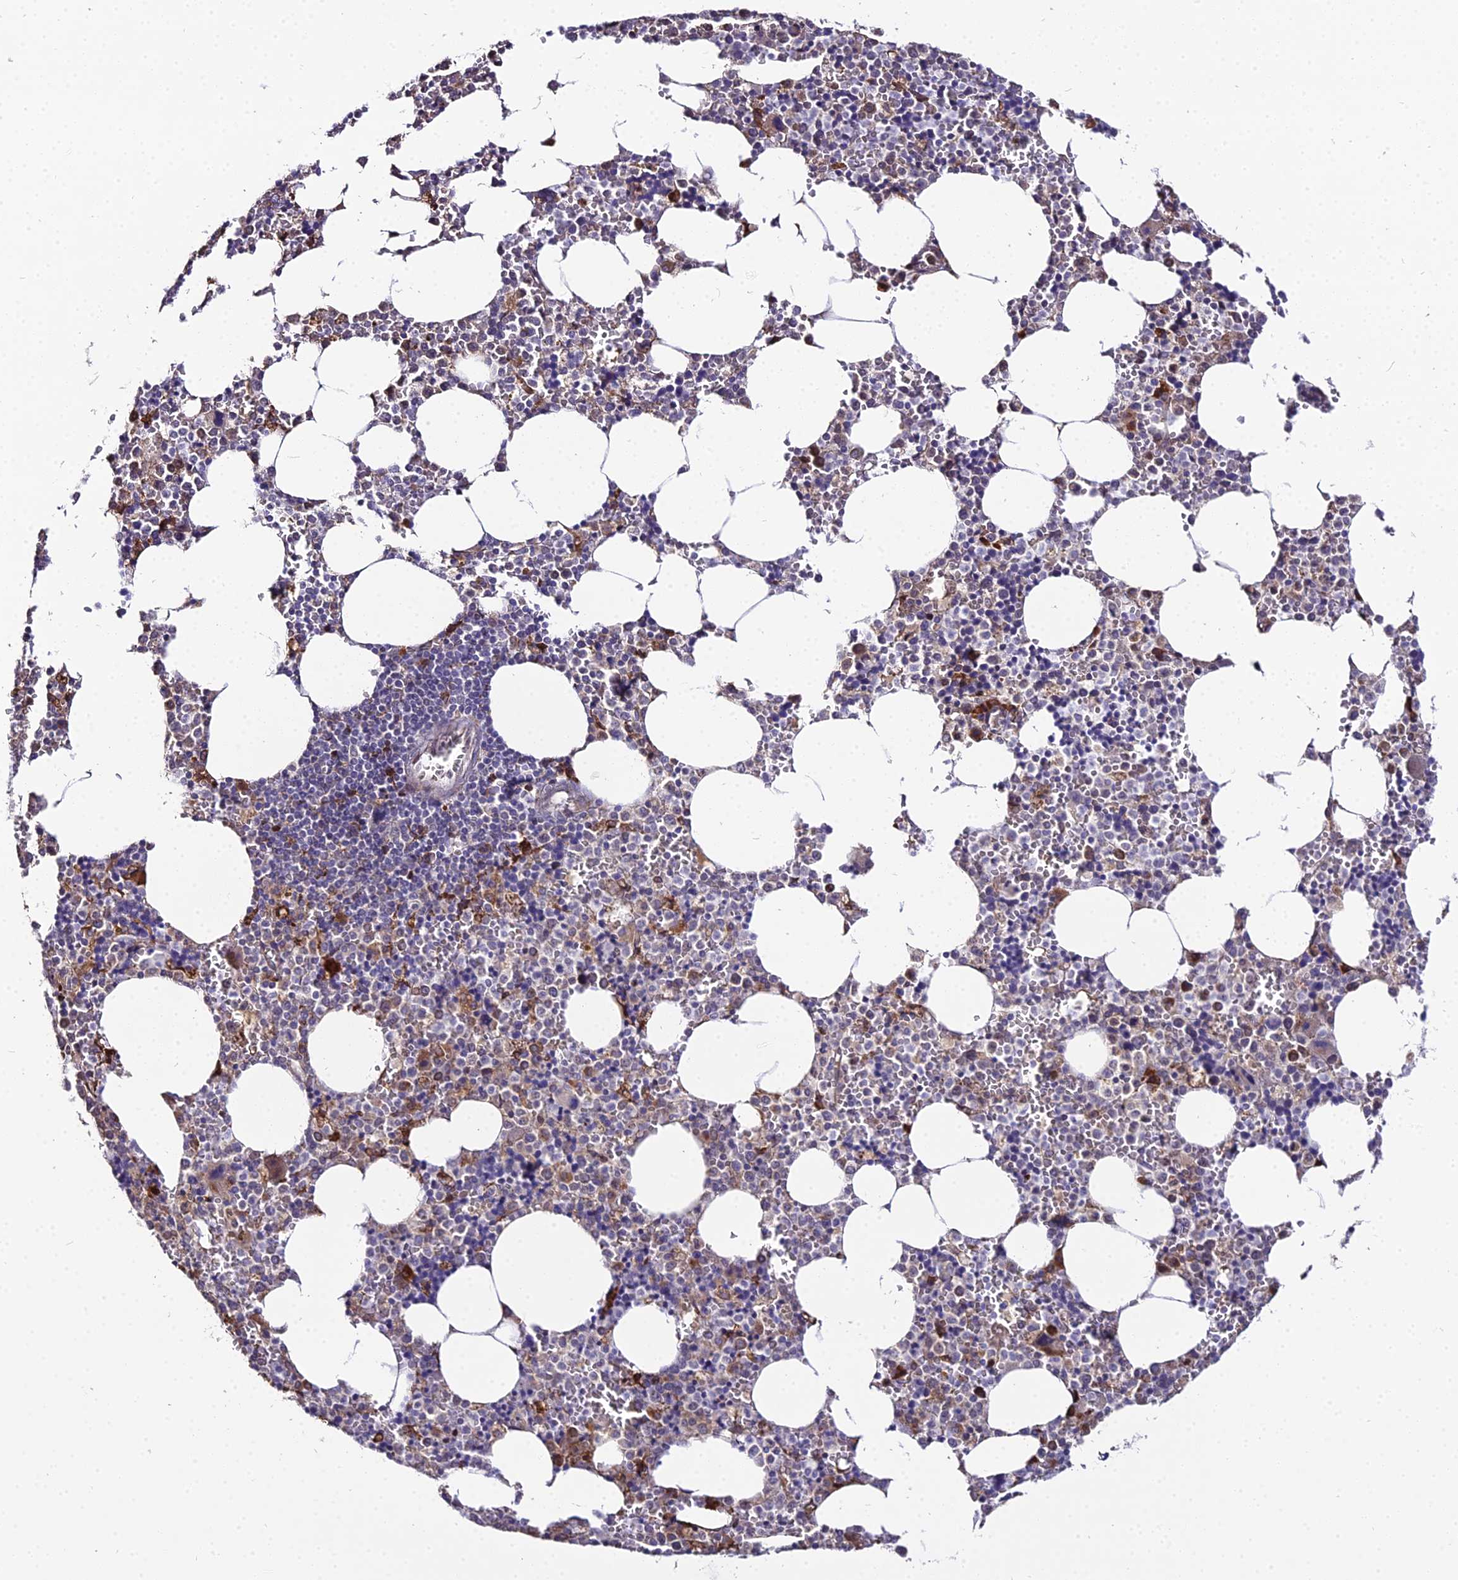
{"staining": {"intensity": "strong", "quantity": "<25%", "location": "cytoplasmic/membranous"}, "tissue": "bone marrow", "cell_type": "Hematopoietic cells", "image_type": "normal", "snomed": [{"axis": "morphology", "description": "Normal tissue, NOS"}, {"axis": "topography", "description": "Bone marrow"}], "caption": "Hematopoietic cells demonstrate medium levels of strong cytoplasmic/membranous expression in about <25% of cells in unremarkable human bone marrow.", "gene": "TROAP", "patient": {"sex": "male", "age": 70}}